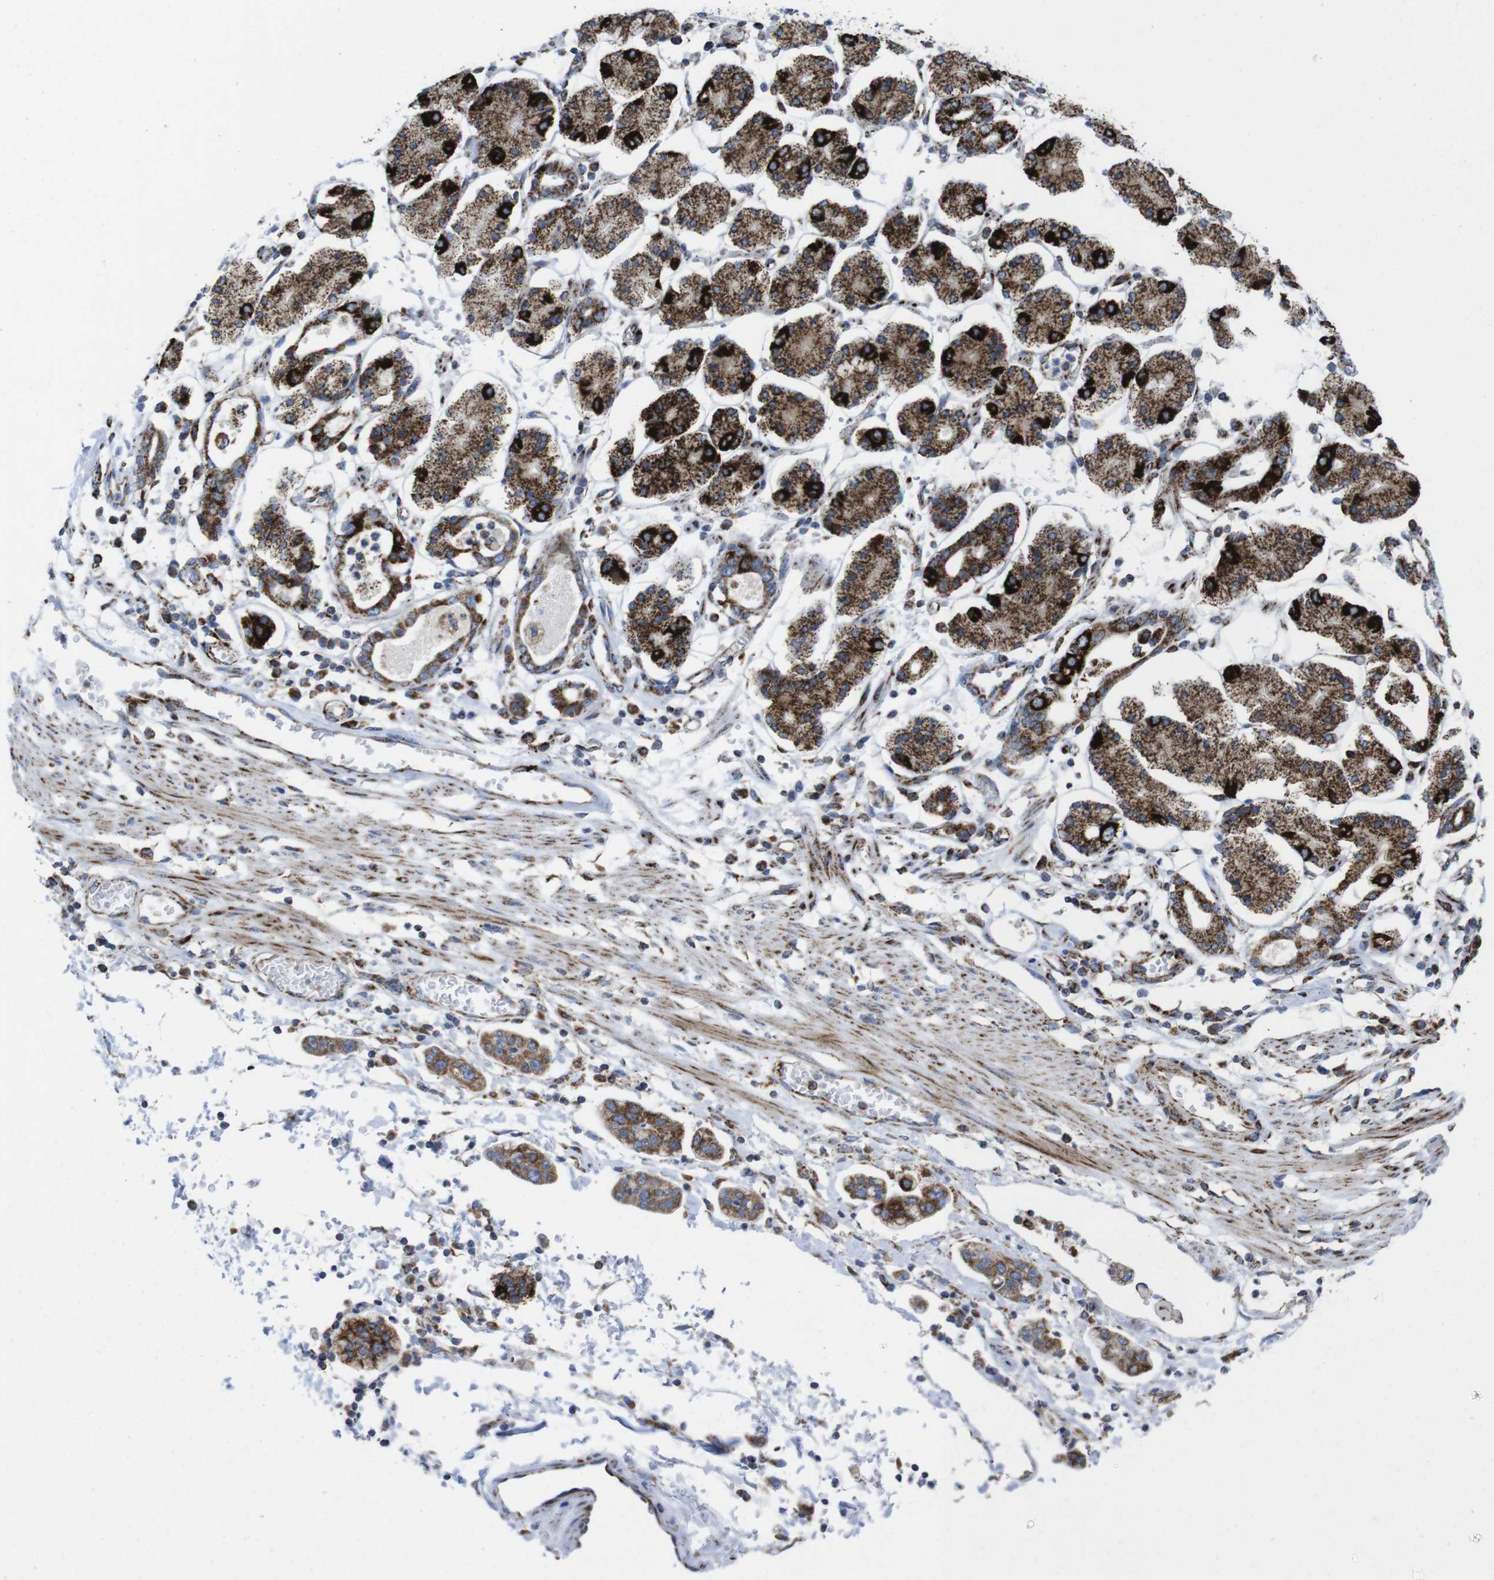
{"staining": {"intensity": "strong", "quantity": ">75%", "location": "cytoplasmic/membranous"}, "tissue": "stomach cancer", "cell_type": "Tumor cells", "image_type": "cancer", "snomed": [{"axis": "morphology", "description": "Adenocarcinoma, NOS"}, {"axis": "topography", "description": "Stomach"}], "caption": "An IHC histopathology image of neoplastic tissue is shown. Protein staining in brown highlights strong cytoplasmic/membranous positivity in stomach adenocarcinoma within tumor cells.", "gene": "TMEM192", "patient": {"sex": "male", "age": 76}}